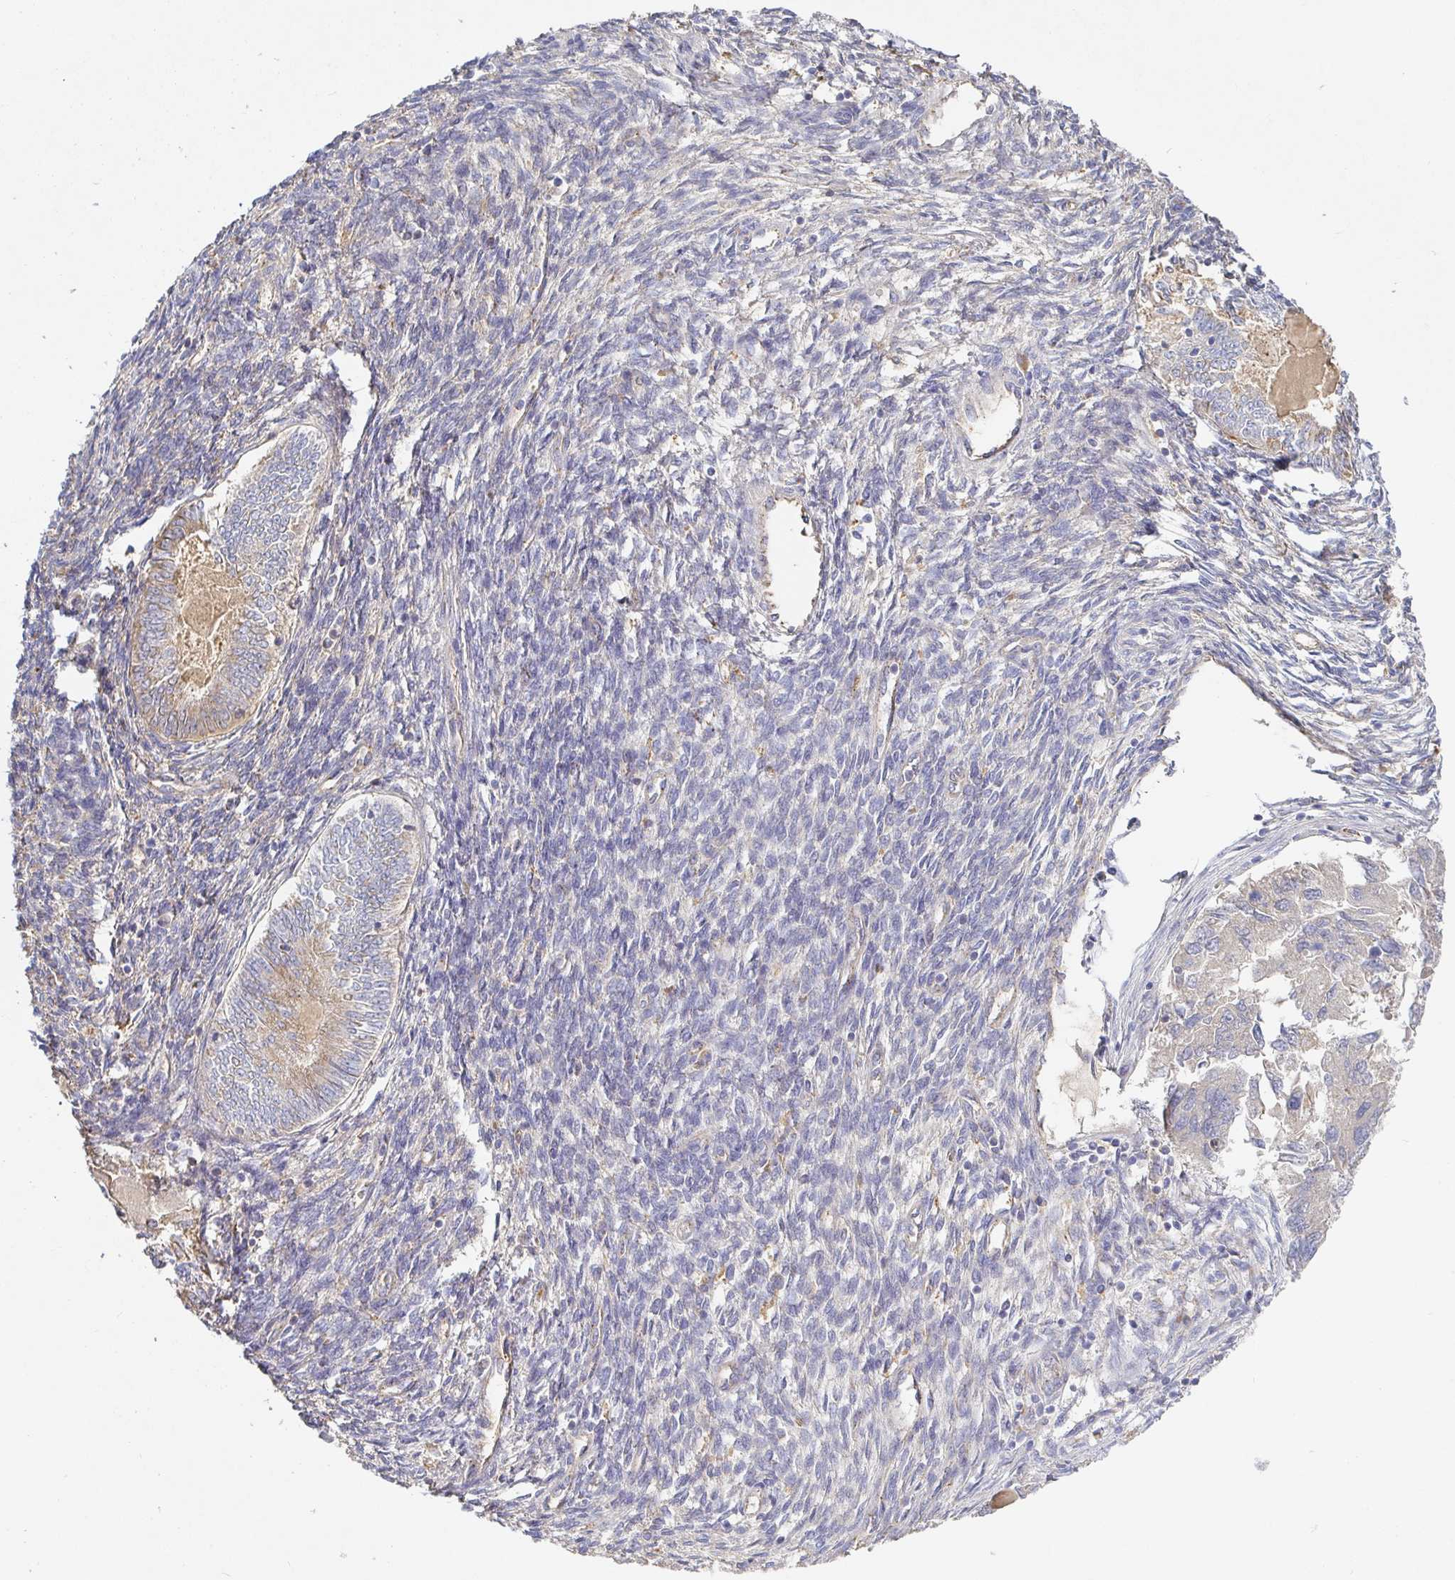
{"staining": {"intensity": "weak", "quantity": "<25%", "location": "cytoplasmic/membranous"}, "tissue": "endometrial cancer", "cell_type": "Tumor cells", "image_type": "cancer", "snomed": [{"axis": "morphology", "description": "Carcinoma, NOS"}, {"axis": "topography", "description": "Uterus"}], "caption": "A photomicrograph of human endometrial cancer (carcinoma) is negative for staining in tumor cells.", "gene": "IRAK2", "patient": {"sex": "female", "age": 76}}